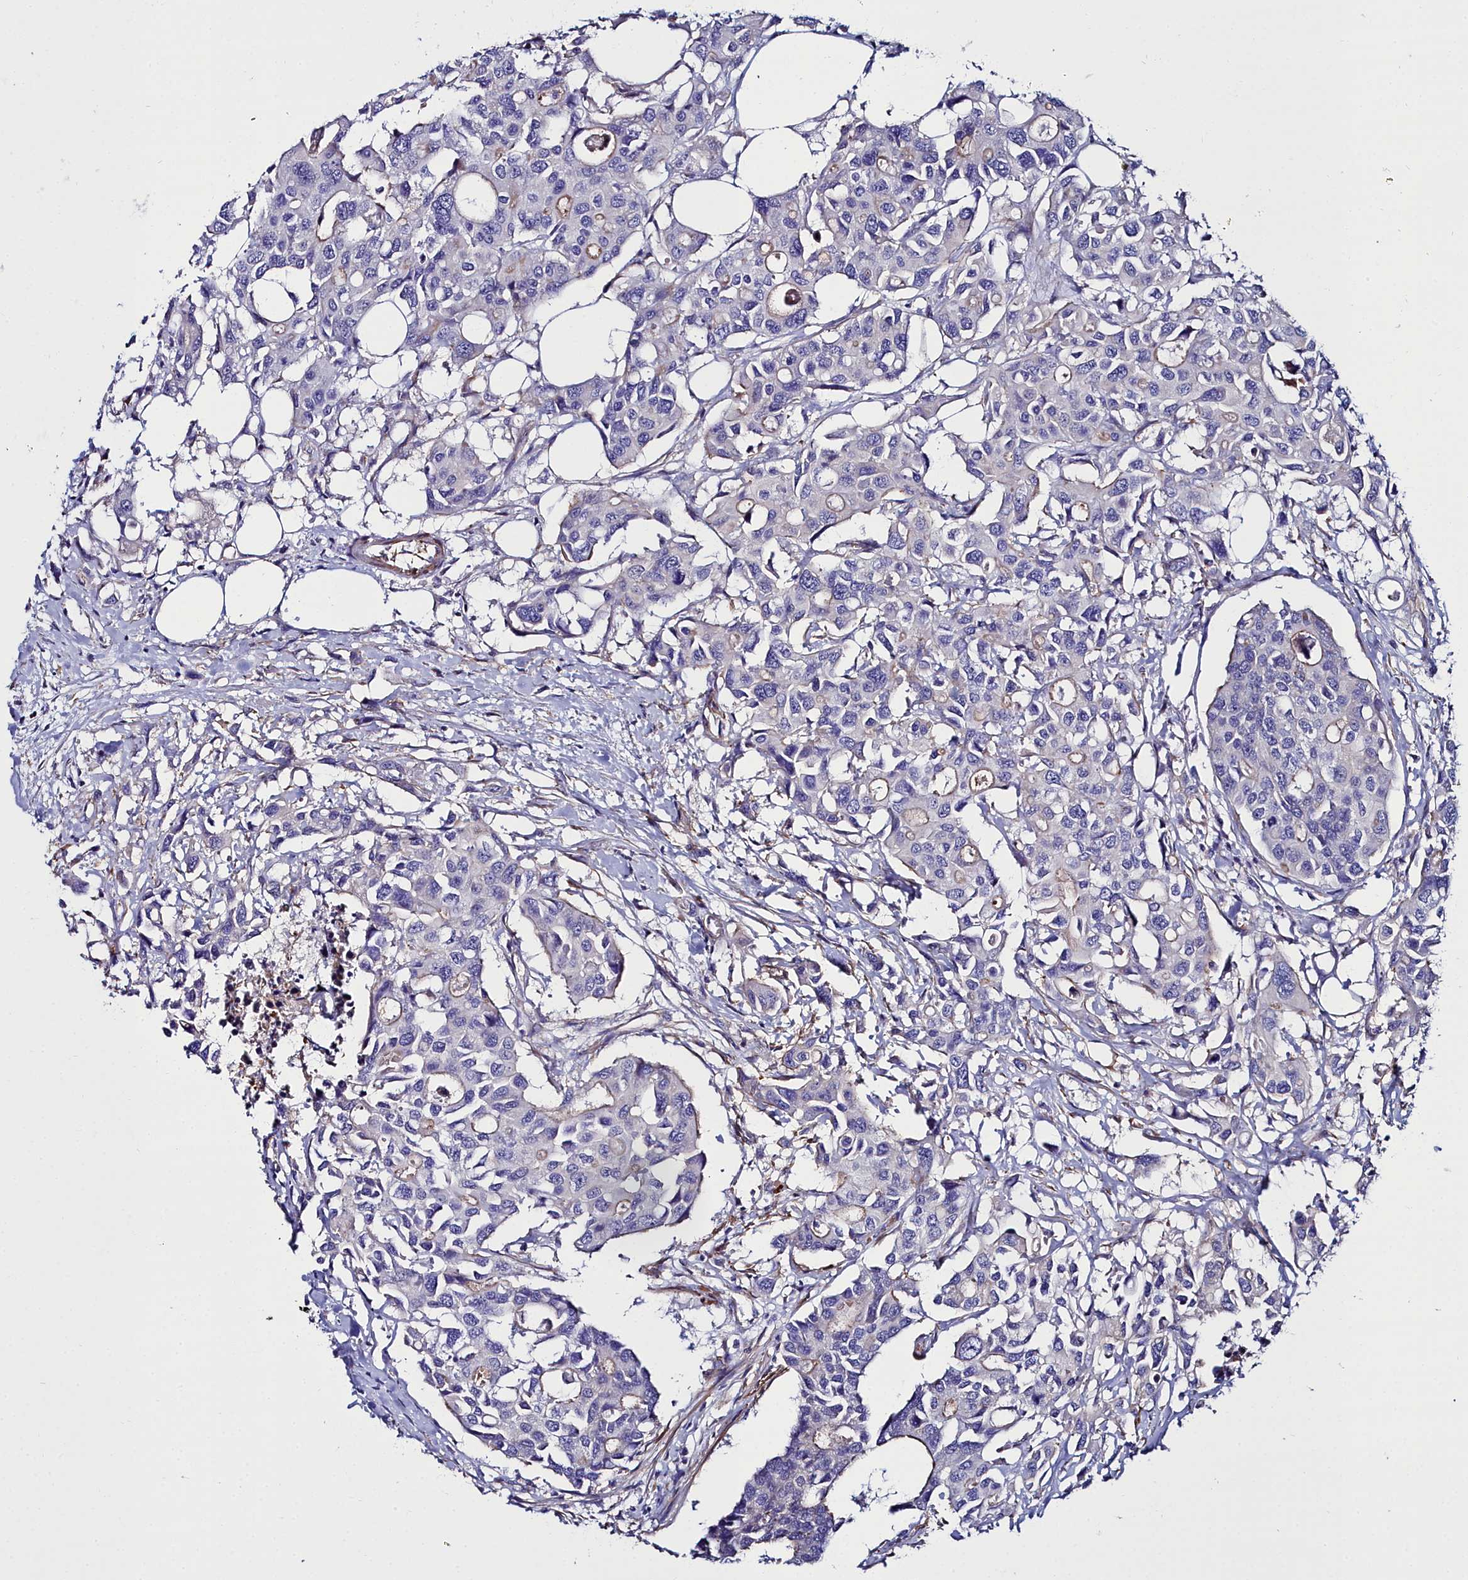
{"staining": {"intensity": "negative", "quantity": "none", "location": "none"}, "tissue": "colorectal cancer", "cell_type": "Tumor cells", "image_type": "cancer", "snomed": [{"axis": "morphology", "description": "Adenocarcinoma, NOS"}, {"axis": "topography", "description": "Colon"}], "caption": "DAB immunohistochemical staining of human colorectal cancer displays no significant positivity in tumor cells.", "gene": "FADS3", "patient": {"sex": "male", "age": 77}}